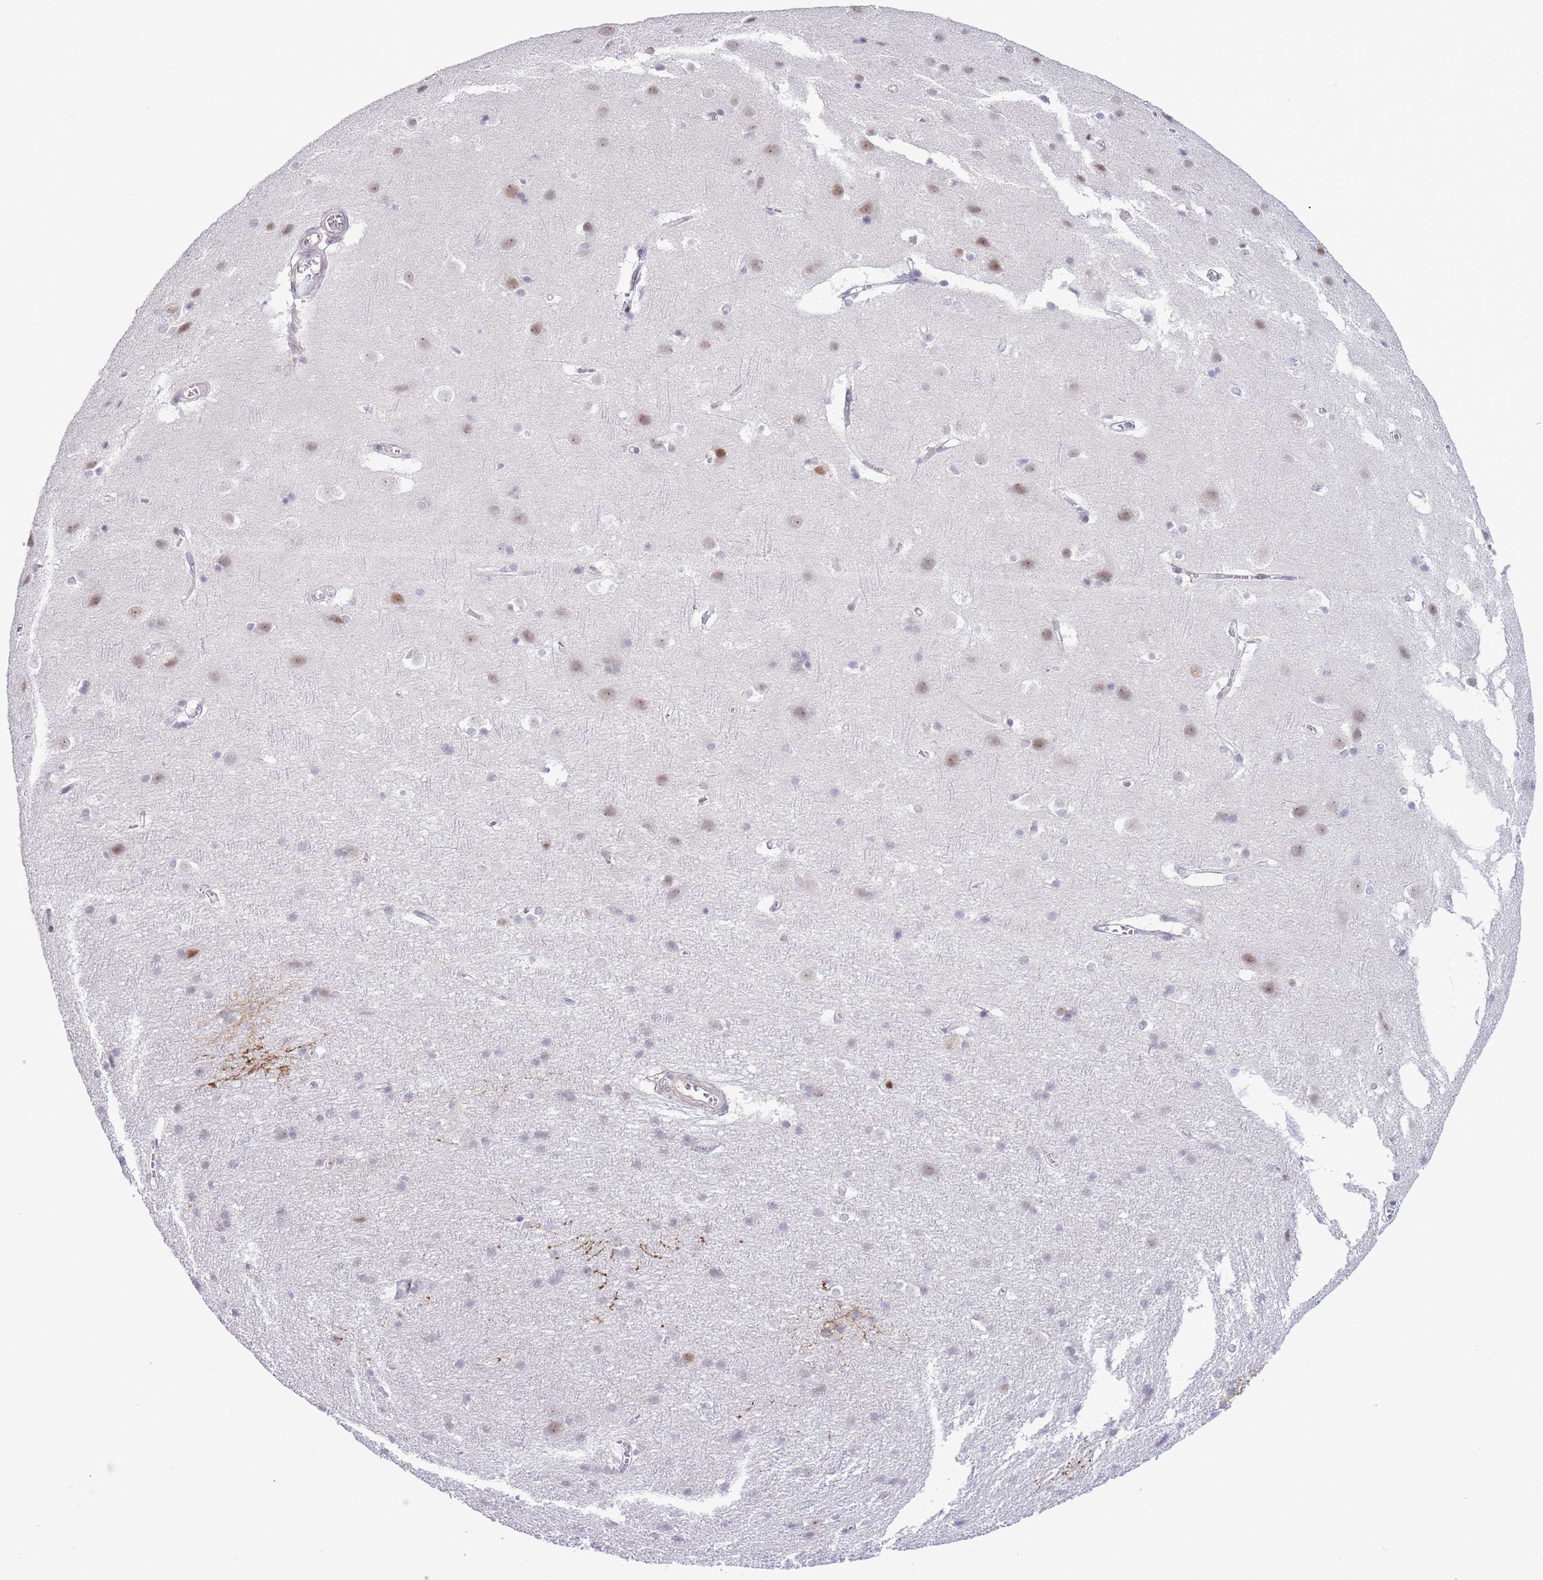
{"staining": {"intensity": "negative", "quantity": "none", "location": "none"}, "tissue": "cerebral cortex", "cell_type": "Endothelial cells", "image_type": "normal", "snomed": [{"axis": "morphology", "description": "Normal tissue, NOS"}, {"axis": "topography", "description": "Cerebral cortex"}], "caption": "Endothelial cells are negative for brown protein staining in unremarkable cerebral cortex. Brightfield microscopy of immunohistochemistry (IHC) stained with DAB (brown) and hematoxylin (blue), captured at high magnification.", "gene": "MFSD10", "patient": {"sex": "male", "age": 54}}